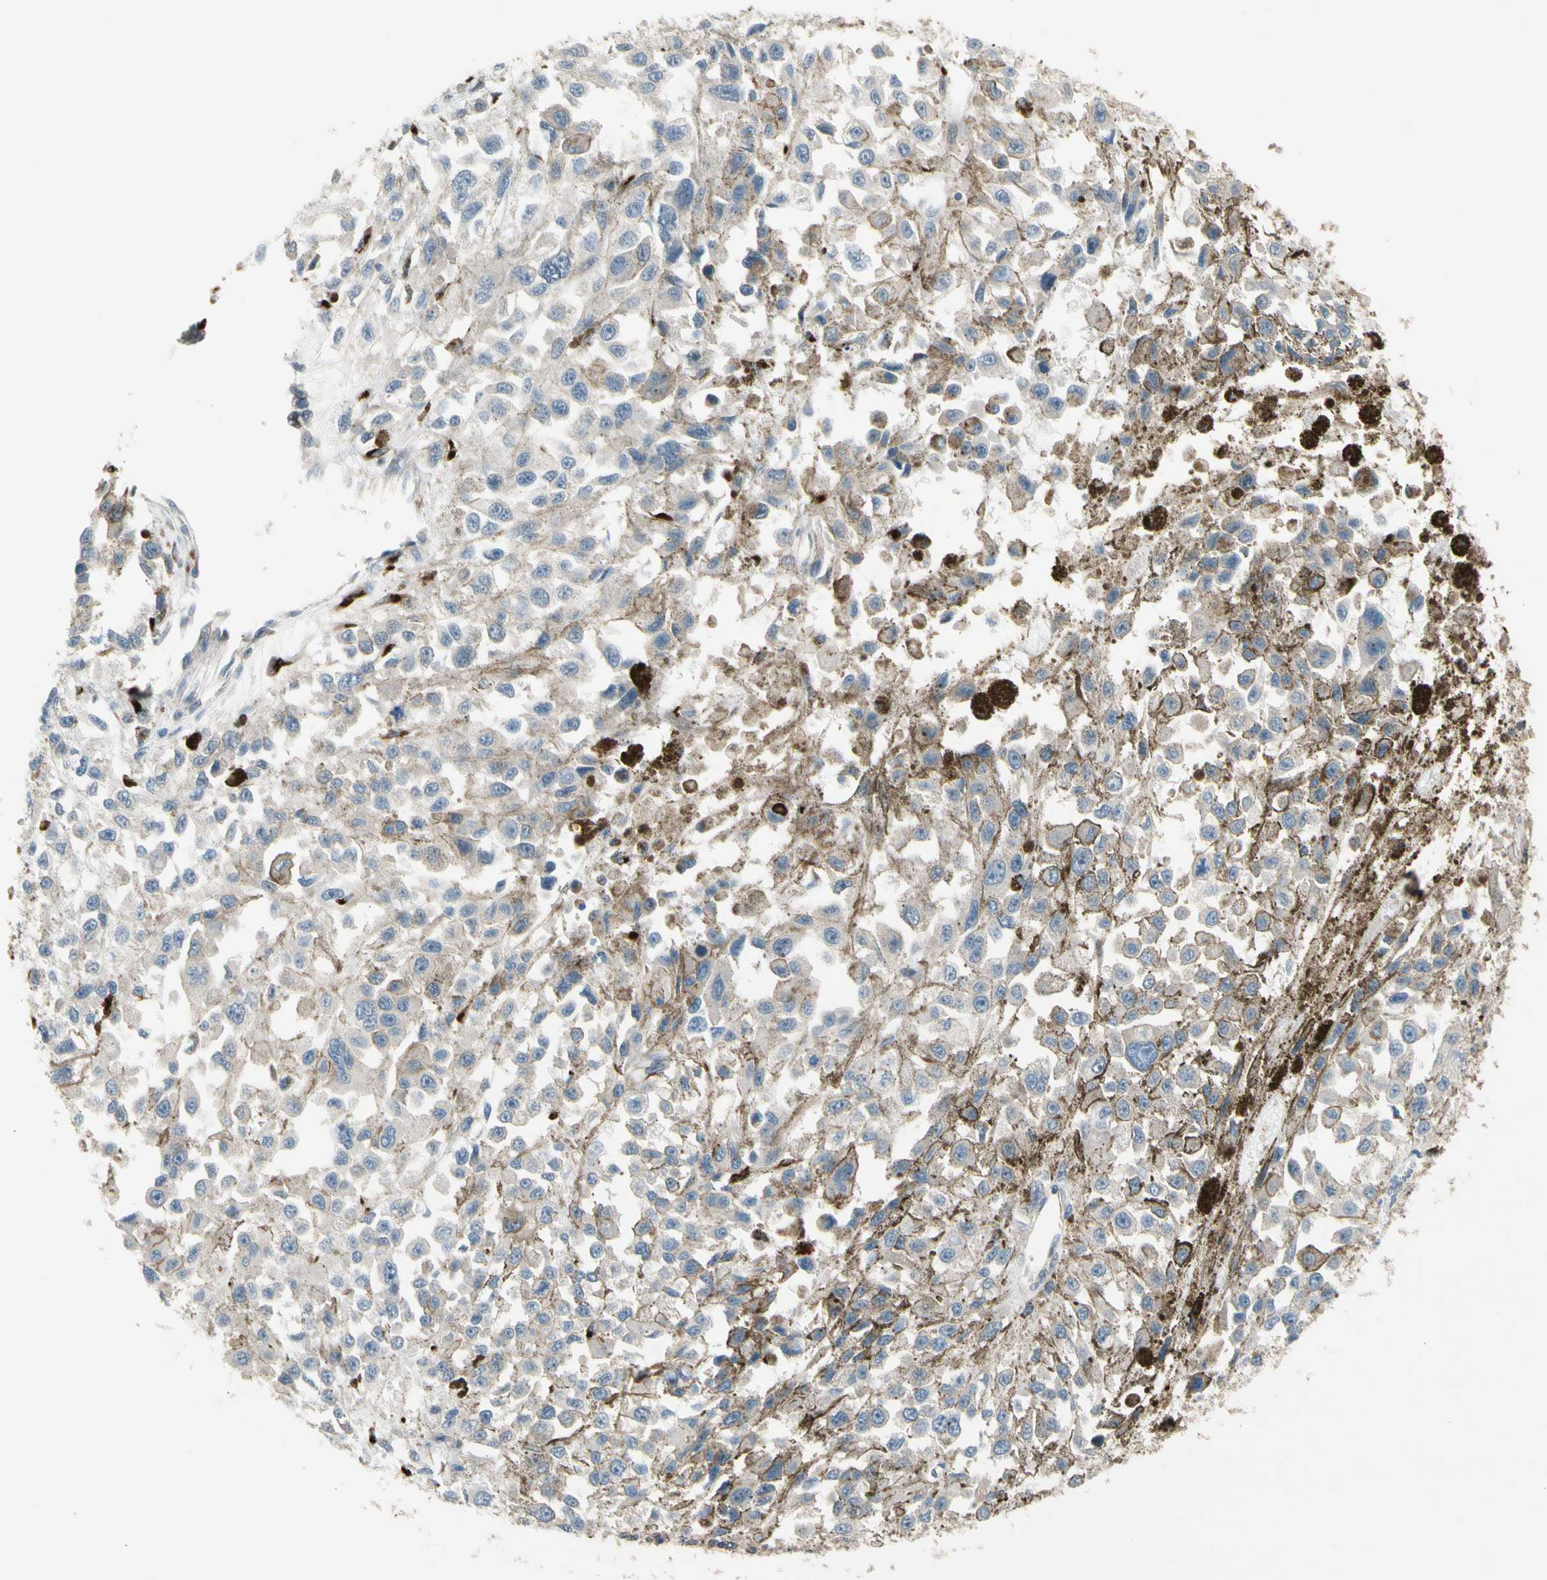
{"staining": {"intensity": "negative", "quantity": "none", "location": "none"}, "tissue": "melanoma", "cell_type": "Tumor cells", "image_type": "cancer", "snomed": [{"axis": "morphology", "description": "Malignant melanoma, Metastatic site"}, {"axis": "topography", "description": "Lymph node"}], "caption": "A photomicrograph of human malignant melanoma (metastatic site) is negative for staining in tumor cells.", "gene": "GALNT5", "patient": {"sex": "male", "age": 59}}